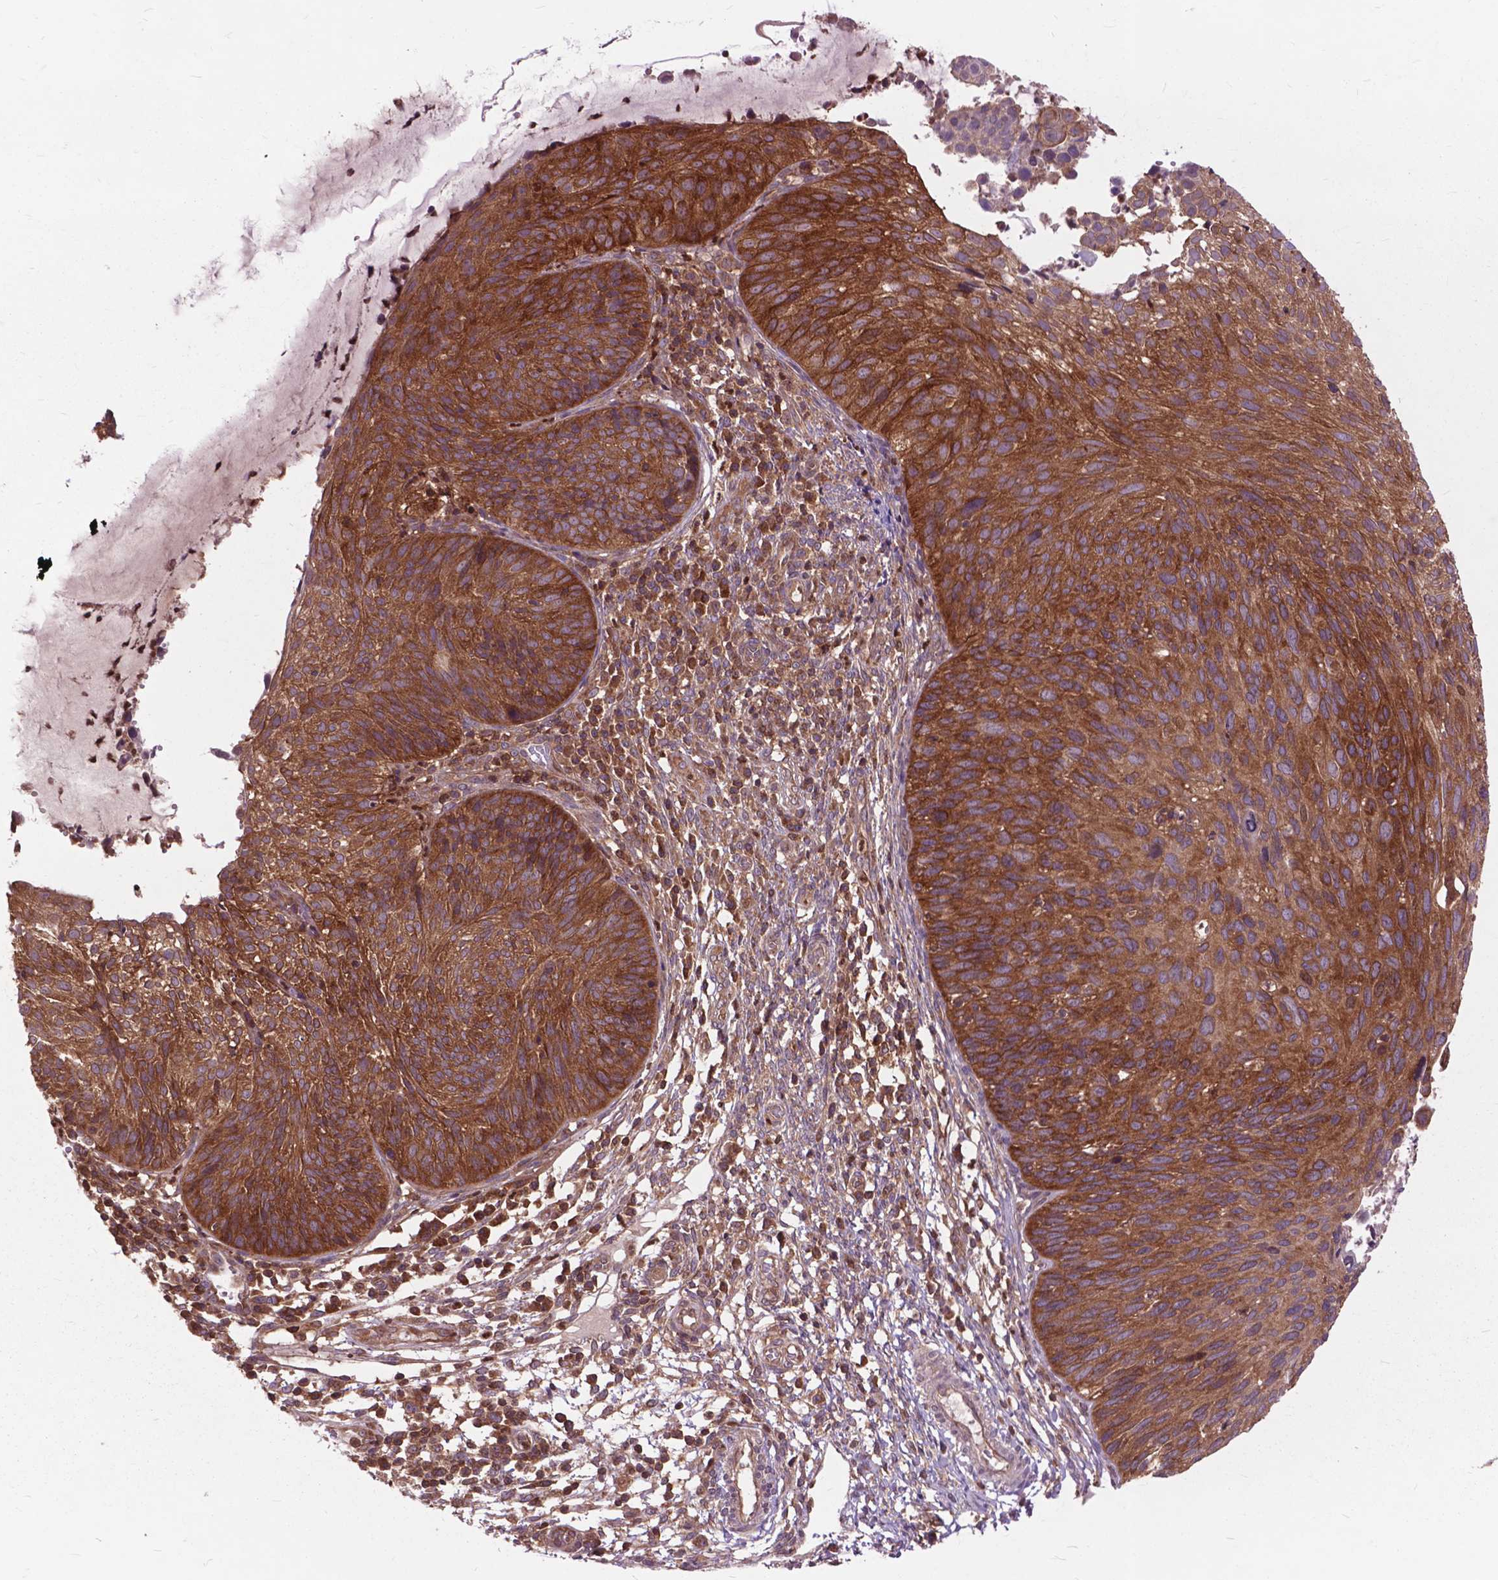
{"staining": {"intensity": "strong", "quantity": ">75%", "location": "cytoplasmic/membranous"}, "tissue": "cervical cancer", "cell_type": "Tumor cells", "image_type": "cancer", "snomed": [{"axis": "morphology", "description": "Squamous cell carcinoma, NOS"}, {"axis": "topography", "description": "Cervix"}], "caption": "Cervical squamous cell carcinoma stained with IHC demonstrates strong cytoplasmic/membranous staining in approximately >75% of tumor cells.", "gene": "ARAF", "patient": {"sex": "female", "age": 36}}